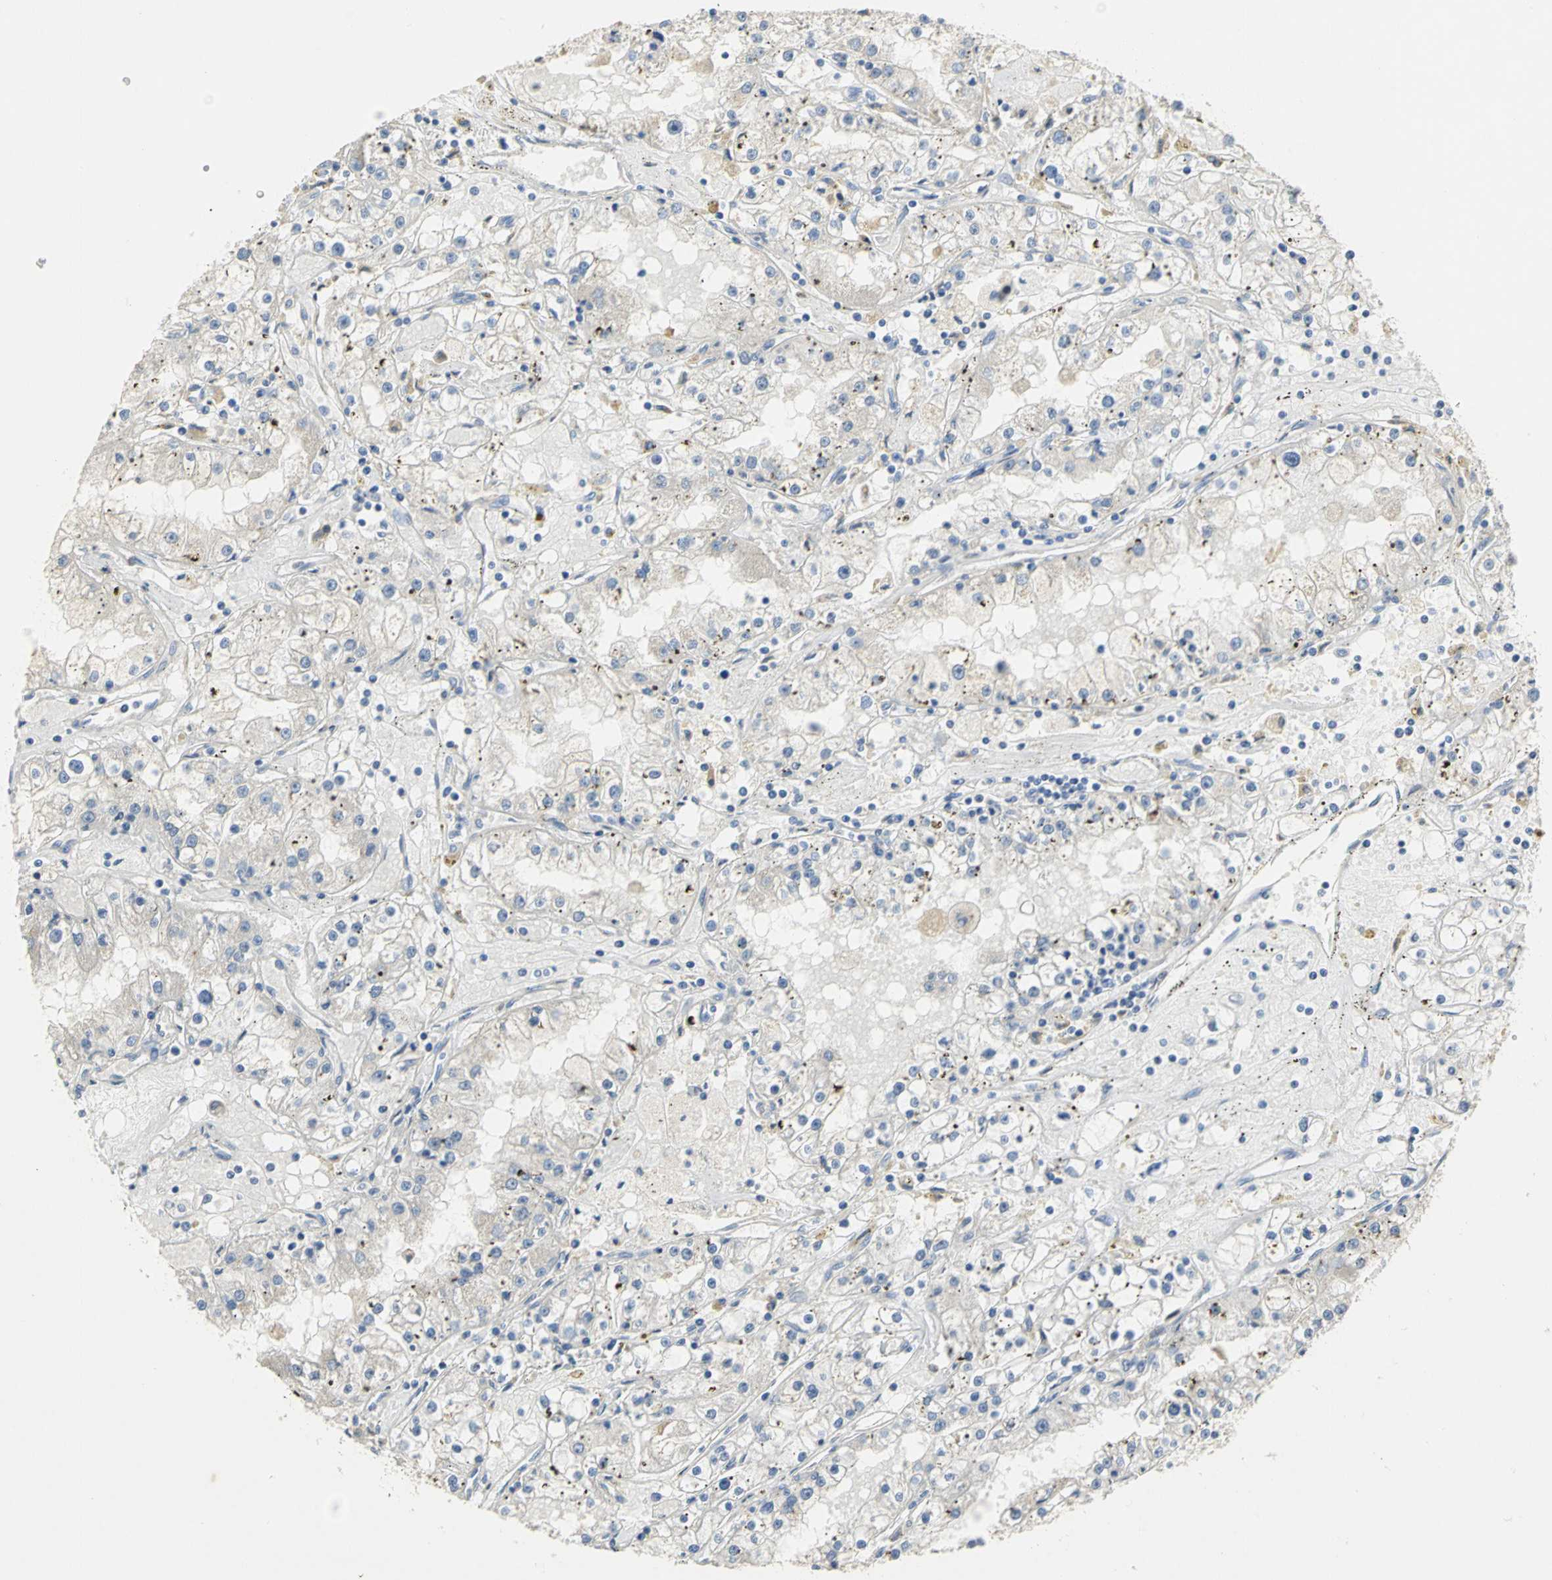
{"staining": {"intensity": "negative", "quantity": "none", "location": "none"}, "tissue": "renal cancer", "cell_type": "Tumor cells", "image_type": "cancer", "snomed": [{"axis": "morphology", "description": "Adenocarcinoma, NOS"}, {"axis": "topography", "description": "Kidney"}], "caption": "Tumor cells show no significant protein staining in adenocarcinoma (renal).", "gene": "IL17RB", "patient": {"sex": "male", "age": 56}}